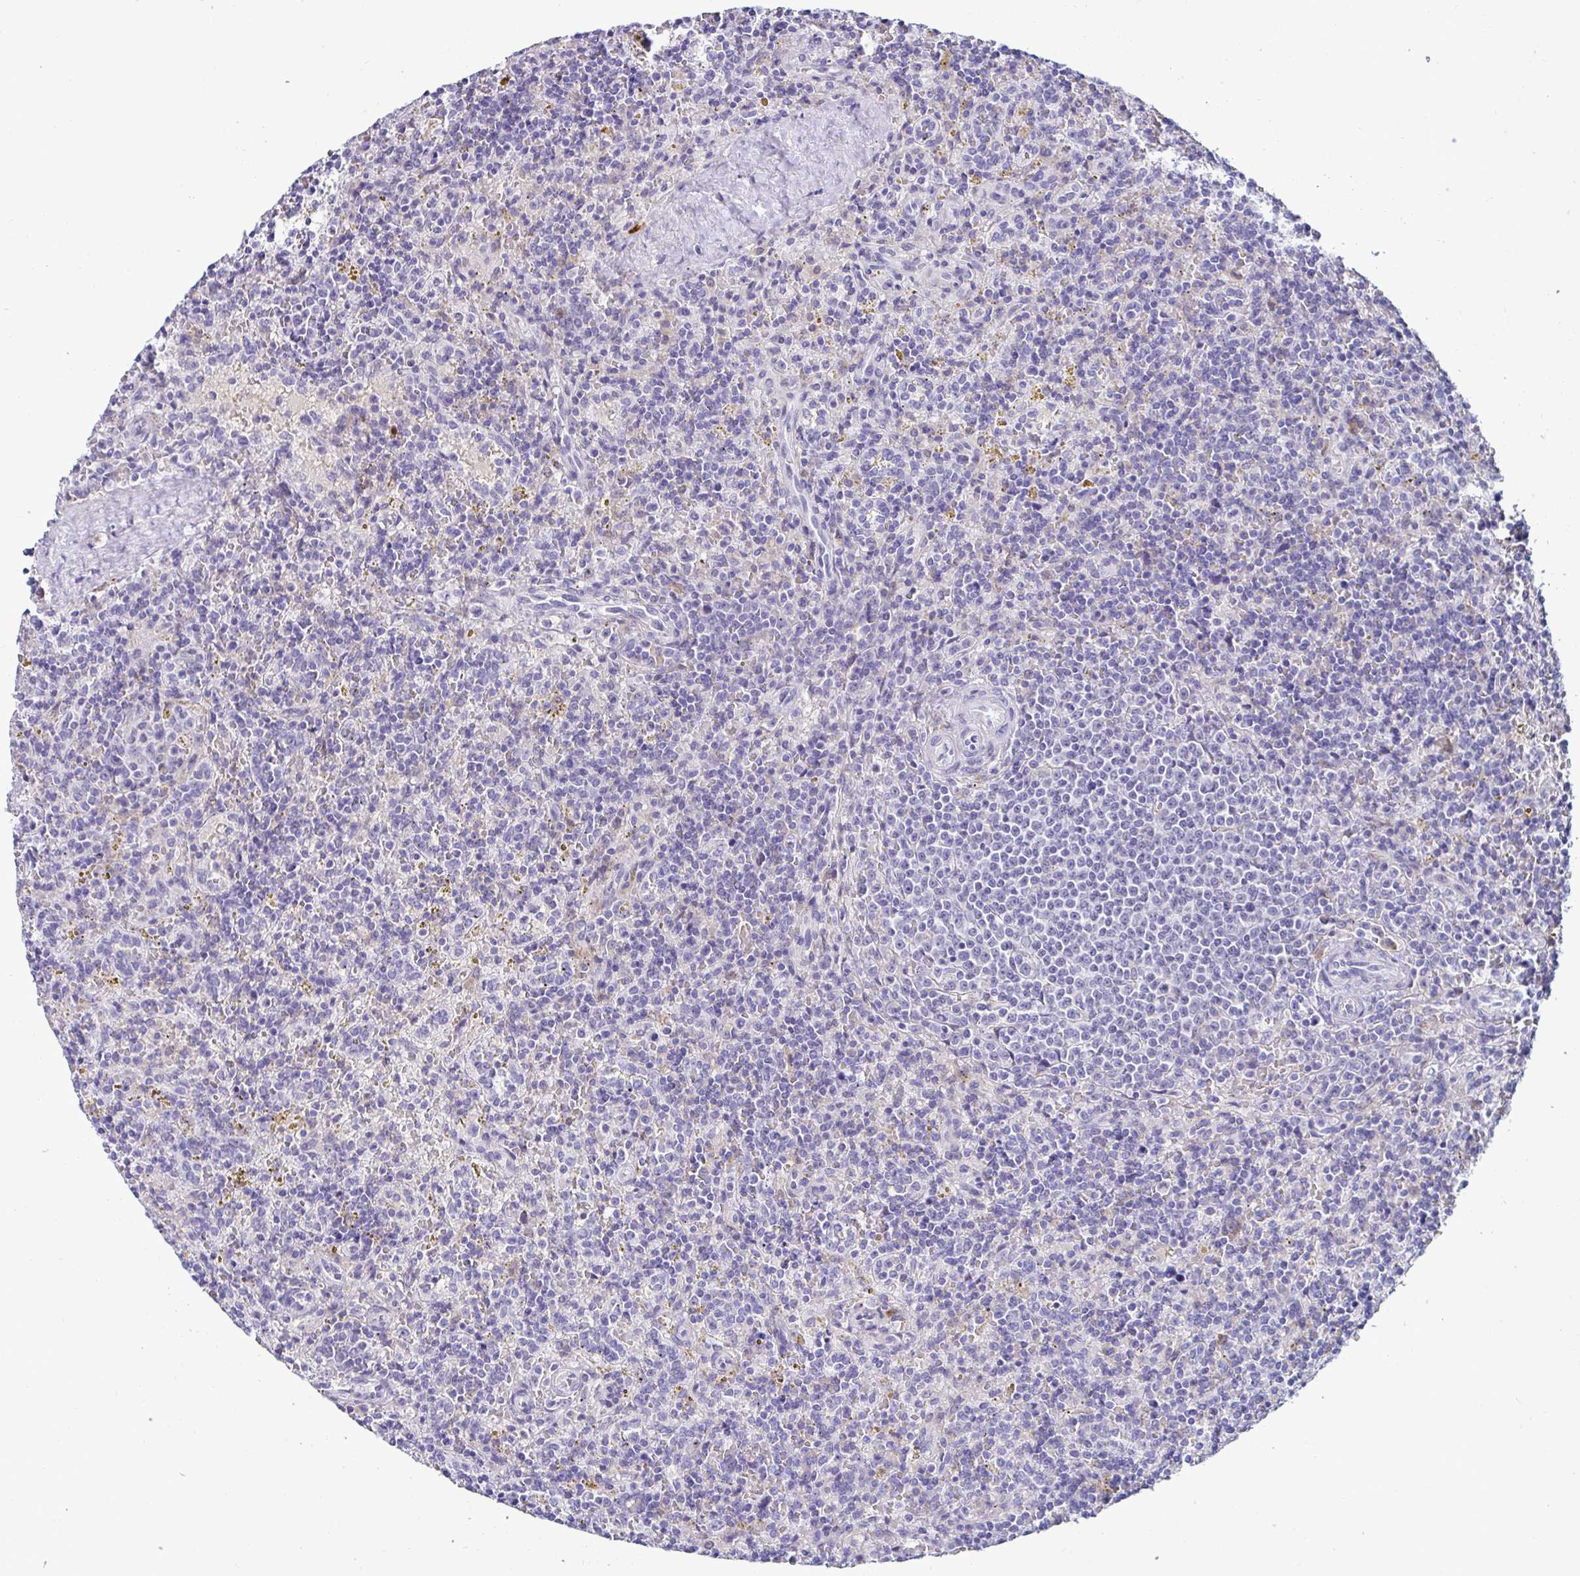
{"staining": {"intensity": "negative", "quantity": "none", "location": "none"}, "tissue": "lymphoma", "cell_type": "Tumor cells", "image_type": "cancer", "snomed": [{"axis": "morphology", "description": "Malignant lymphoma, non-Hodgkin's type, Low grade"}, {"axis": "topography", "description": "Spleen"}], "caption": "Tumor cells are negative for protein expression in human lymphoma.", "gene": "TFPI2", "patient": {"sex": "male", "age": 67}}